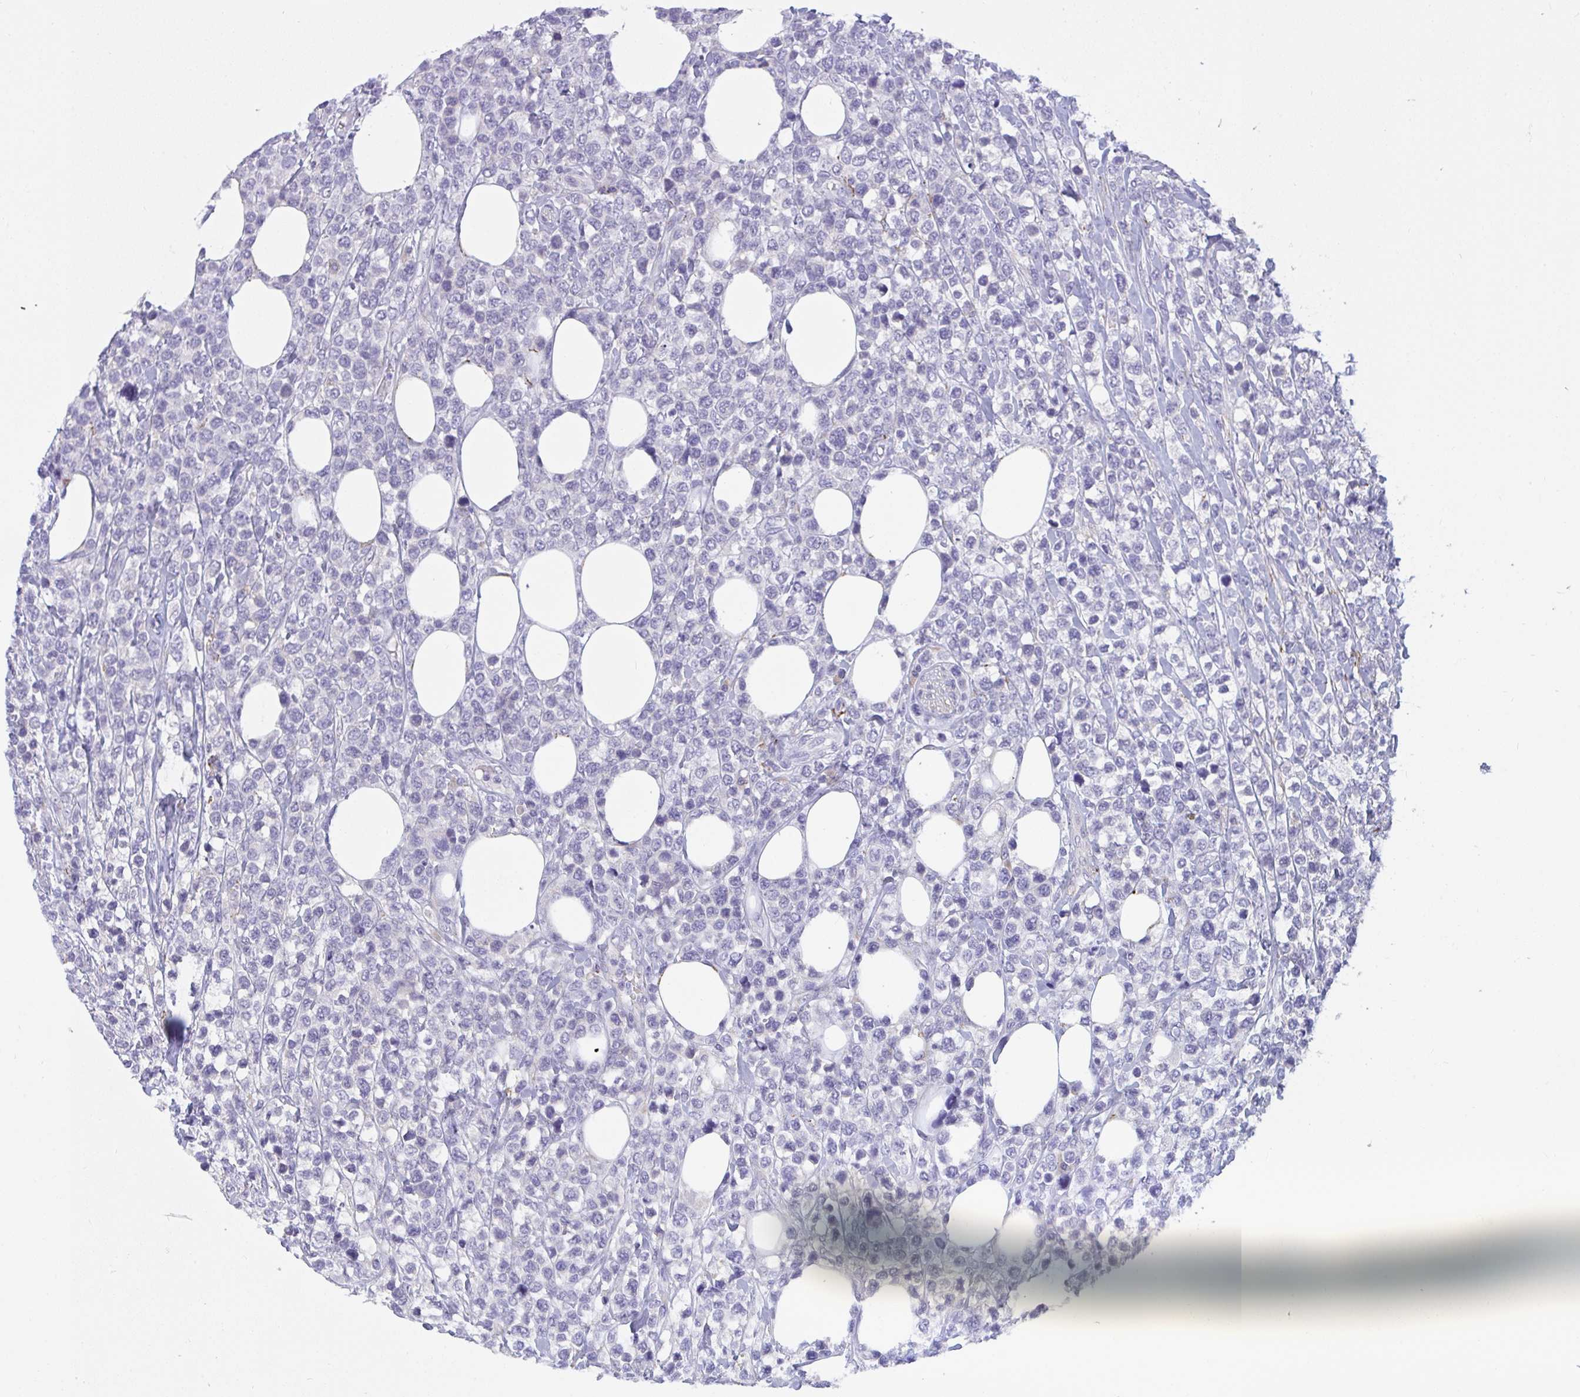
{"staining": {"intensity": "negative", "quantity": "none", "location": "none"}, "tissue": "lymphoma", "cell_type": "Tumor cells", "image_type": "cancer", "snomed": [{"axis": "morphology", "description": "Malignant lymphoma, non-Hodgkin's type, High grade"}, {"axis": "topography", "description": "Soft tissue"}], "caption": "High power microscopy photomicrograph of an IHC micrograph of high-grade malignant lymphoma, non-Hodgkin's type, revealing no significant positivity in tumor cells. (DAB immunohistochemistry (IHC) with hematoxylin counter stain).", "gene": "SEMA6B", "patient": {"sex": "female", "age": 56}}